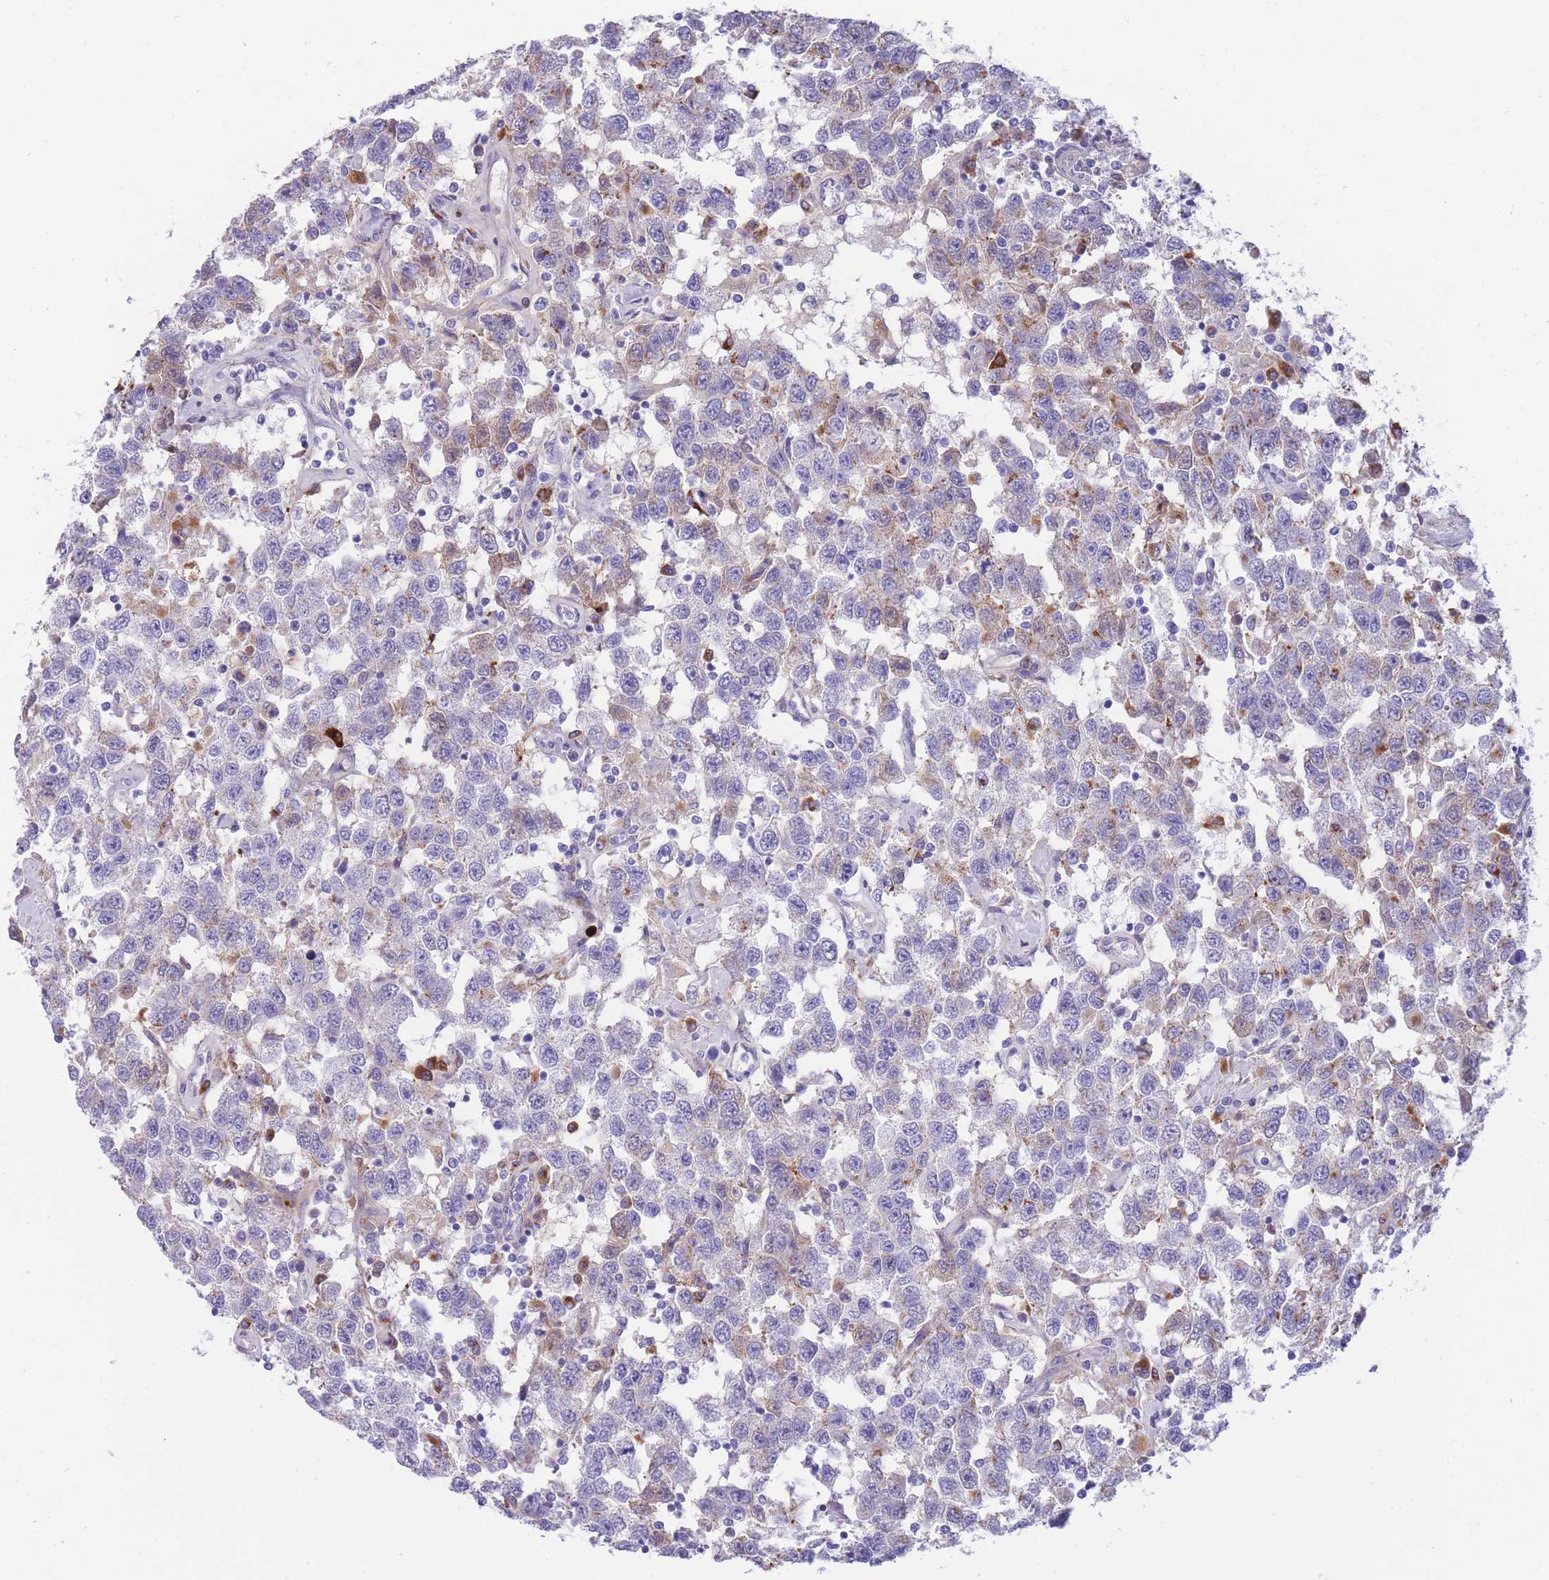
{"staining": {"intensity": "weak", "quantity": "<25%", "location": "cytoplasmic/membranous"}, "tissue": "testis cancer", "cell_type": "Tumor cells", "image_type": "cancer", "snomed": [{"axis": "morphology", "description": "Seminoma, NOS"}, {"axis": "topography", "description": "Testis"}], "caption": "Immunohistochemical staining of human testis cancer (seminoma) displays no significant staining in tumor cells.", "gene": "PLBD1", "patient": {"sex": "male", "age": 41}}